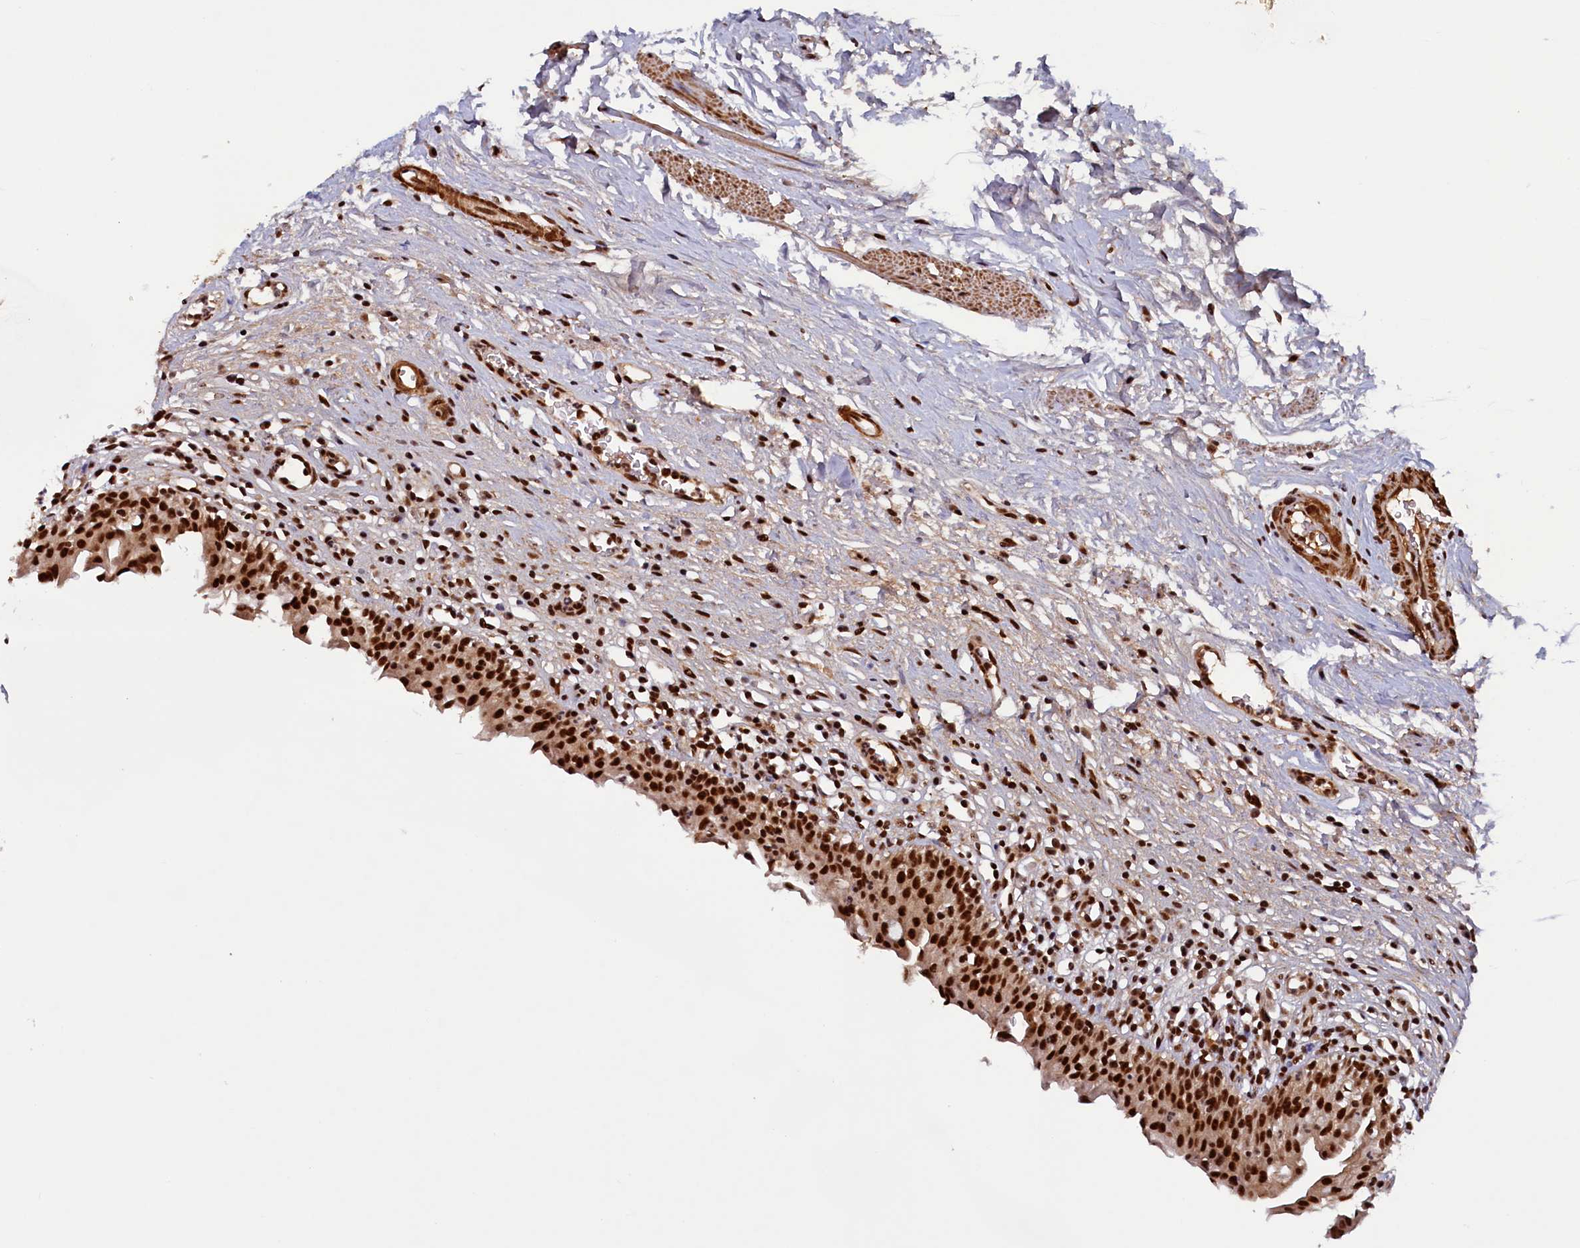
{"staining": {"intensity": "strong", "quantity": ">75%", "location": "nuclear"}, "tissue": "urinary bladder", "cell_type": "Urothelial cells", "image_type": "normal", "snomed": [{"axis": "morphology", "description": "Normal tissue, NOS"}, {"axis": "morphology", "description": "Inflammation, NOS"}, {"axis": "topography", "description": "Urinary bladder"}], "caption": "Urinary bladder stained with DAB immunohistochemistry (IHC) reveals high levels of strong nuclear positivity in approximately >75% of urothelial cells. (IHC, brightfield microscopy, high magnification).", "gene": "ZC3H18", "patient": {"sex": "male", "age": 63}}